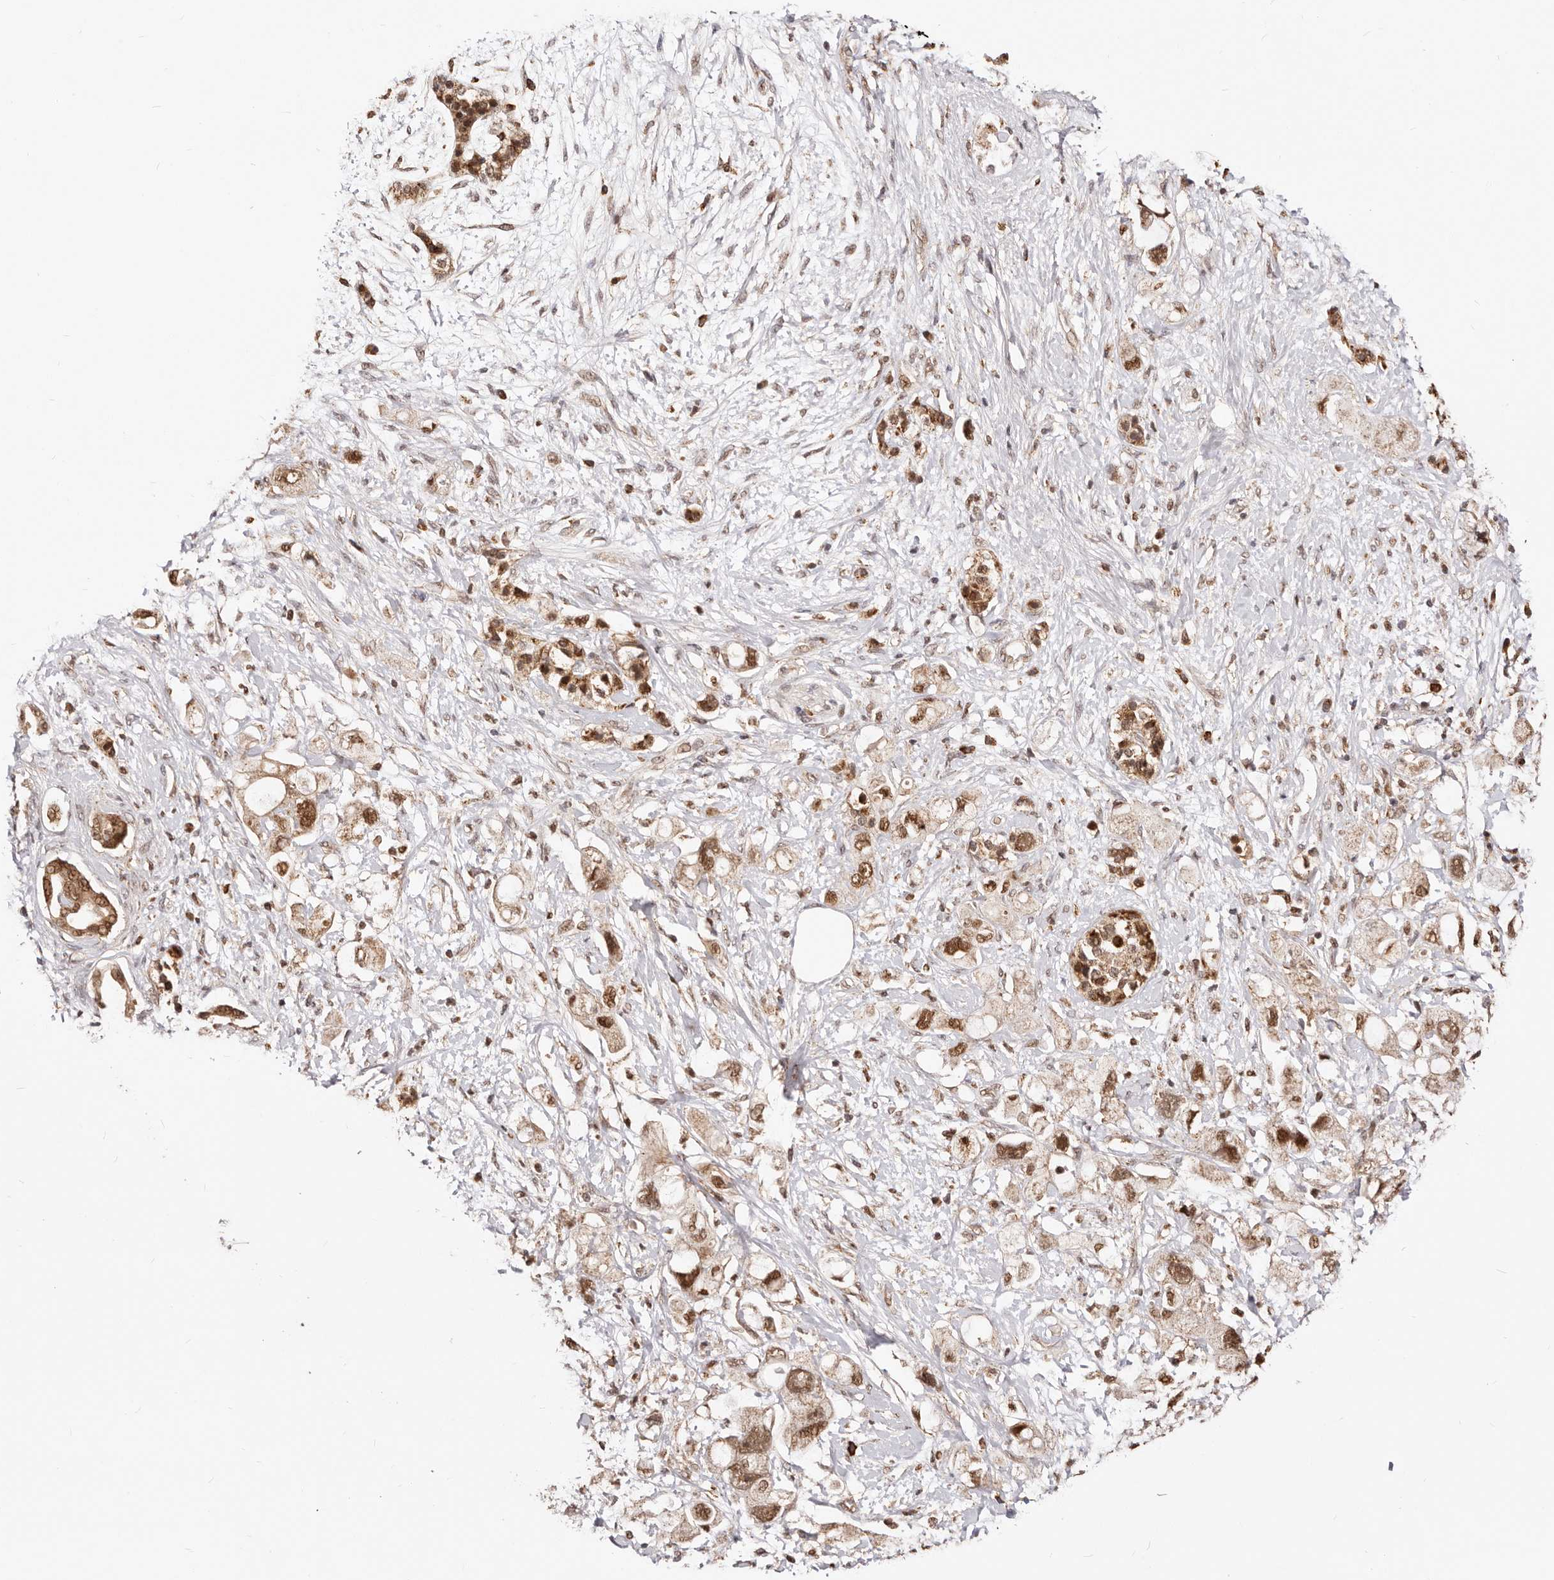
{"staining": {"intensity": "strong", "quantity": ">75%", "location": "cytoplasmic/membranous,nuclear"}, "tissue": "pancreatic cancer", "cell_type": "Tumor cells", "image_type": "cancer", "snomed": [{"axis": "morphology", "description": "Adenocarcinoma, NOS"}, {"axis": "topography", "description": "Pancreas"}], "caption": "Pancreatic adenocarcinoma stained for a protein (brown) exhibits strong cytoplasmic/membranous and nuclear positive expression in approximately >75% of tumor cells.", "gene": "SEC14L1", "patient": {"sex": "female", "age": 56}}